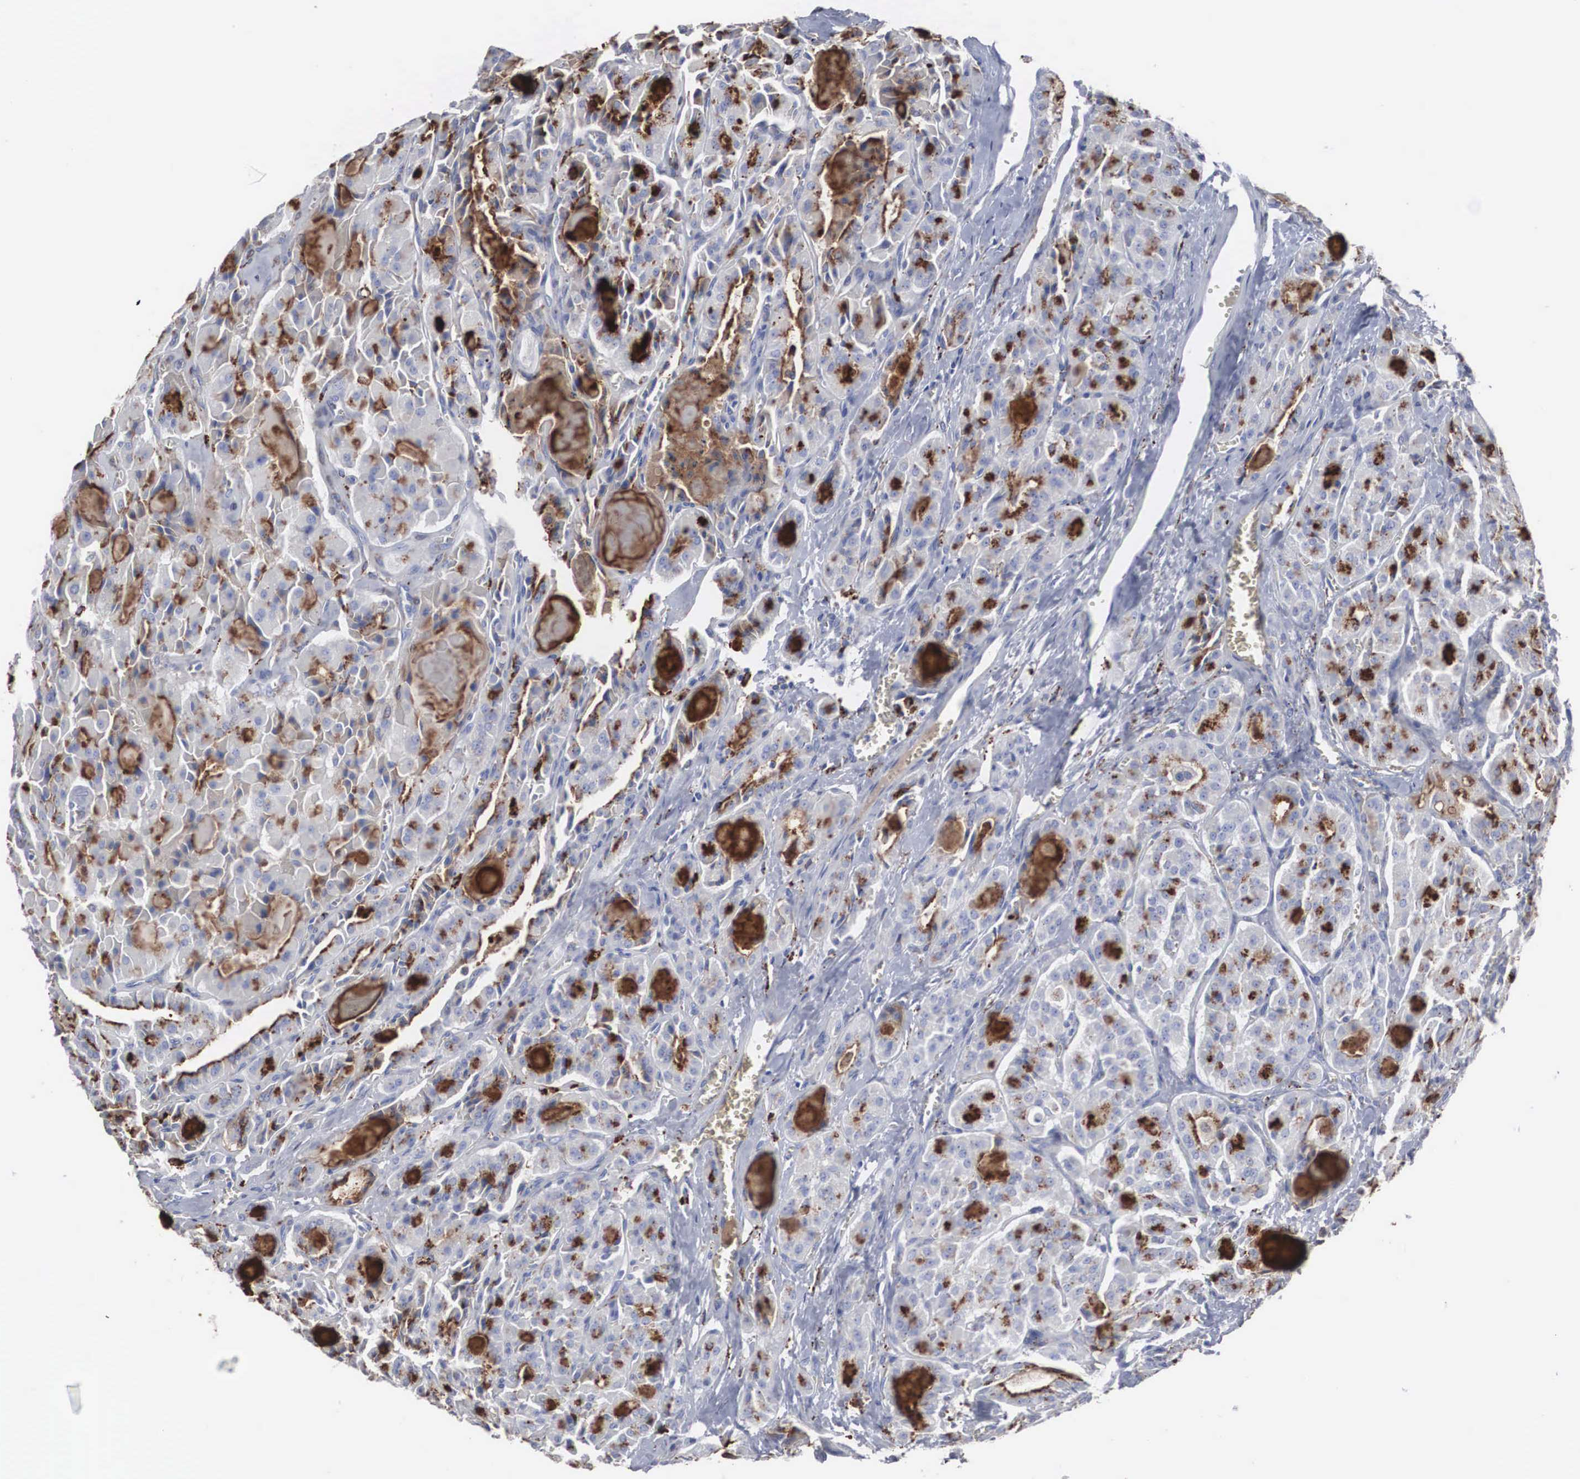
{"staining": {"intensity": "weak", "quantity": "<25%", "location": "cytoplasmic/membranous"}, "tissue": "thyroid cancer", "cell_type": "Tumor cells", "image_type": "cancer", "snomed": [{"axis": "morphology", "description": "Carcinoma, NOS"}, {"axis": "topography", "description": "Thyroid gland"}], "caption": "IHC micrograph of neoplastic tissue: thyroid cancer (carcinoma) stained with DAB displays no significant protein positivity in tumor cells. Nuclei are stained in blue.", "gene": "LGALS3BP", "patient": {"sex": "male", "age": 76}}